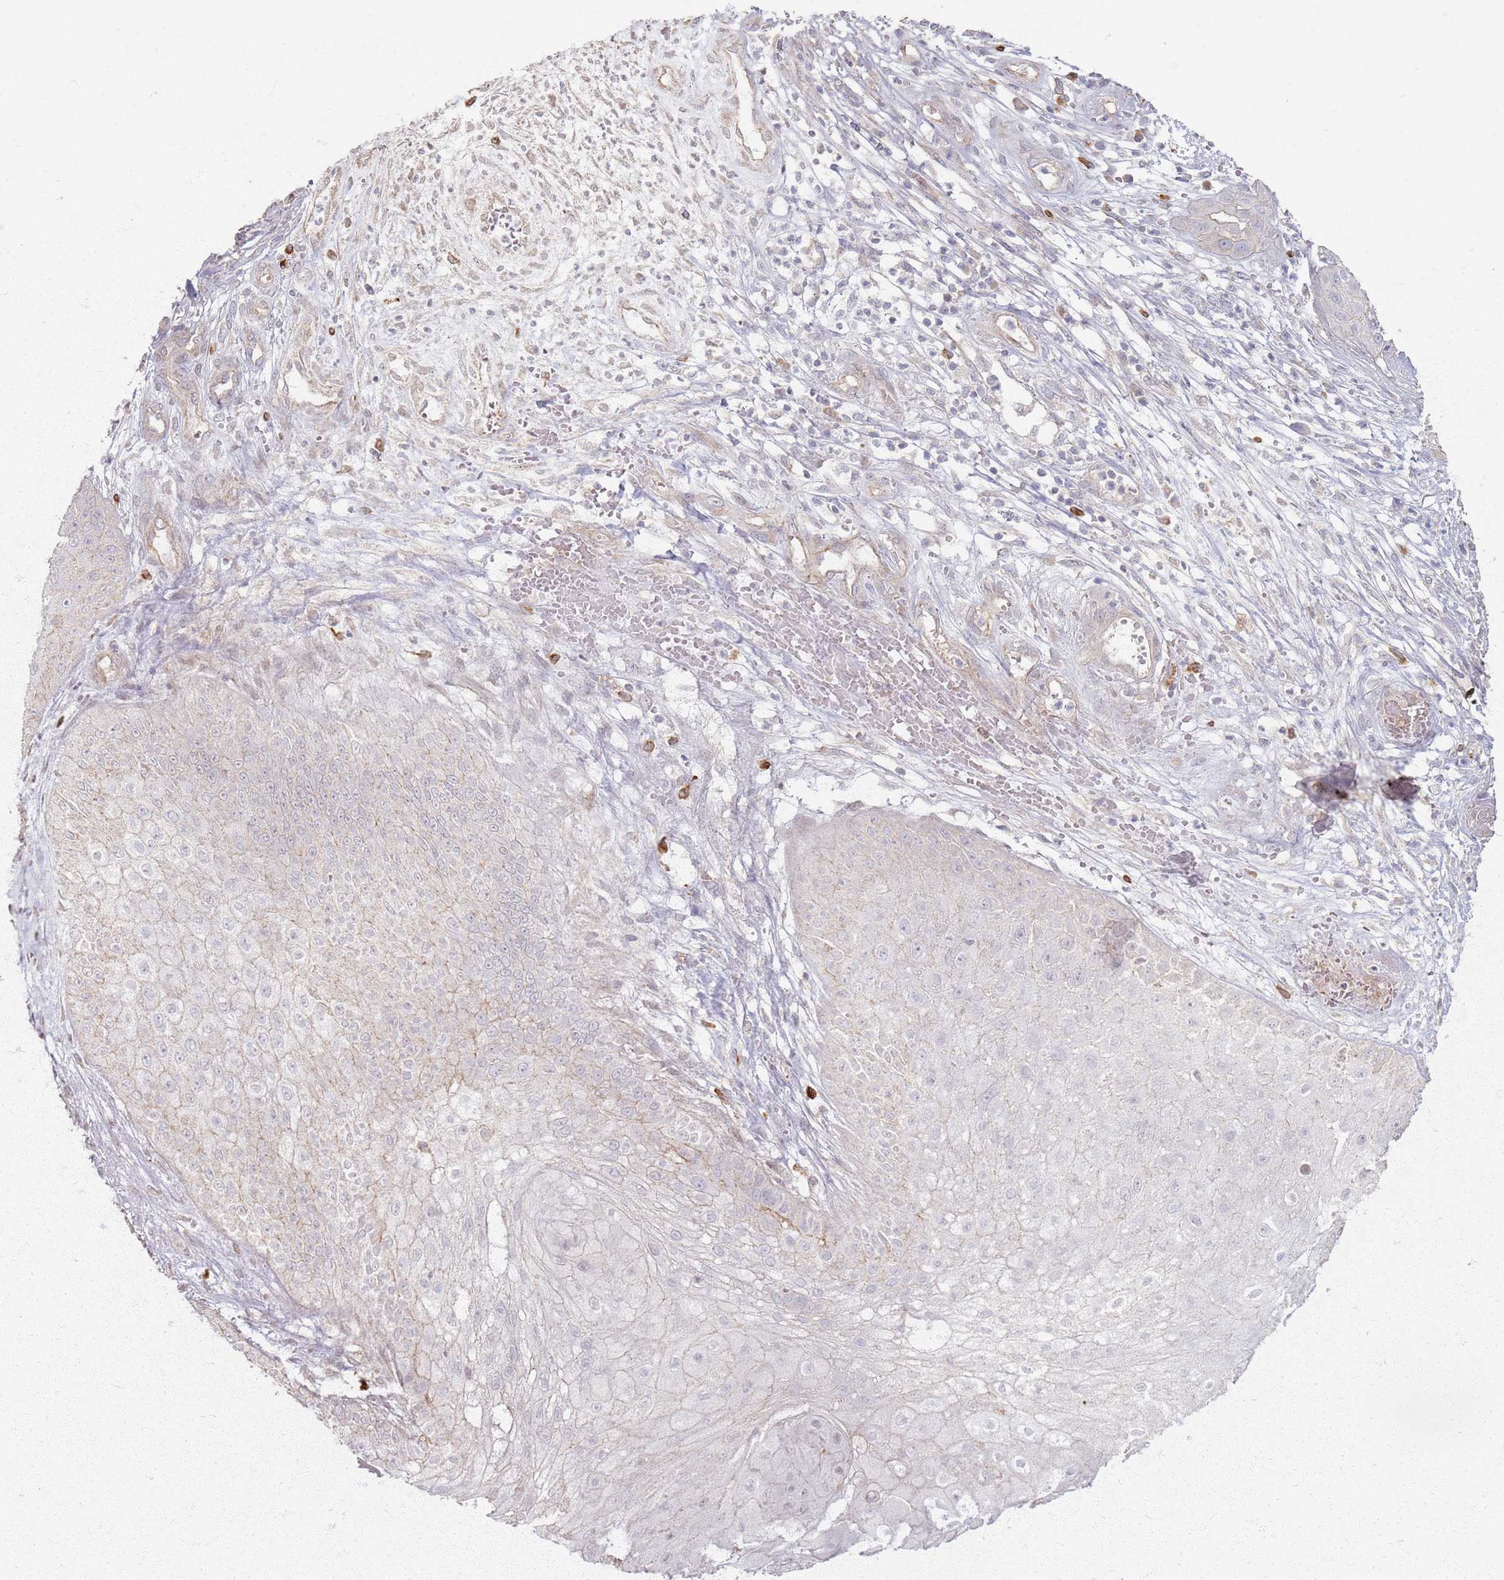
{"staining": {"intensity": "negative", "quantity": "none", "location": "none"}, "tissue": "skin cancer", "cell_type": "Tumor cells", "image_type": "cancer", "snomed": [{"axis": "morphology", "description": "Squamous cell carcinoma, NOS"}, {"axis": "topography", "description": "Skin"}], "caption": "Tumor cells are negative for brown protein staining in skin cancer.", "gene": "KCNA5", "patient": {"sex": "male", "age": 70}}